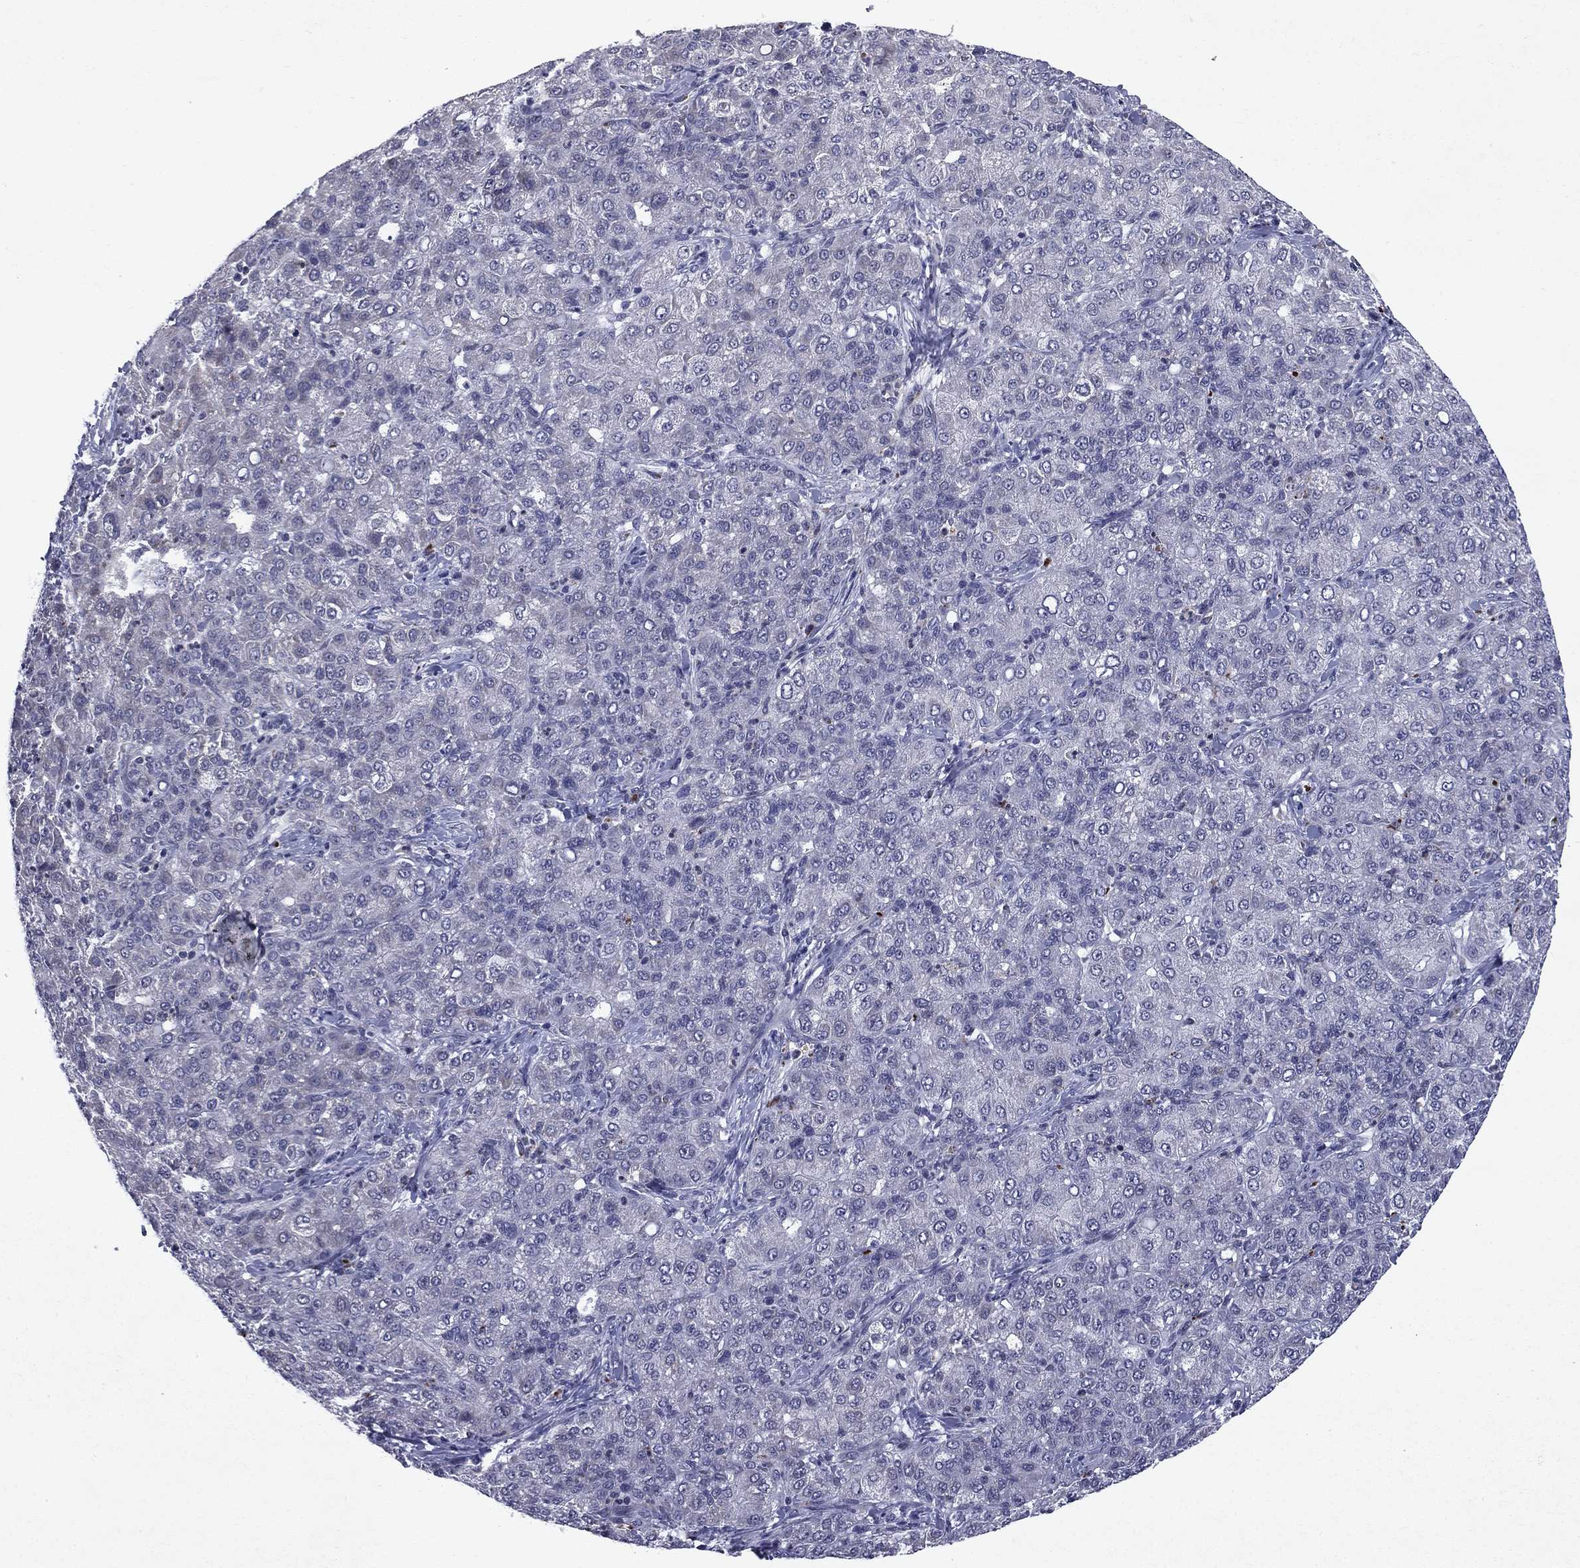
{"staining": {"intensity": "negative", "quantity": "none", "location": "none"}, "tissue": "liver cancer", "cell_type": "Tumor cells", "image_type": "cancer", "snomed": [{"axis": "morphology", "description": "Carcinoma, Hepatocellular, NOS"}, {"axis": "topography", "description": "Liver"}], "caption": "Liver hepatocellular carcinoma was stained to show a protein in brown. There is no significant staining in tumor cells.", "gene": "ECM1", "patient": {"sex": "male", "age": 65}}